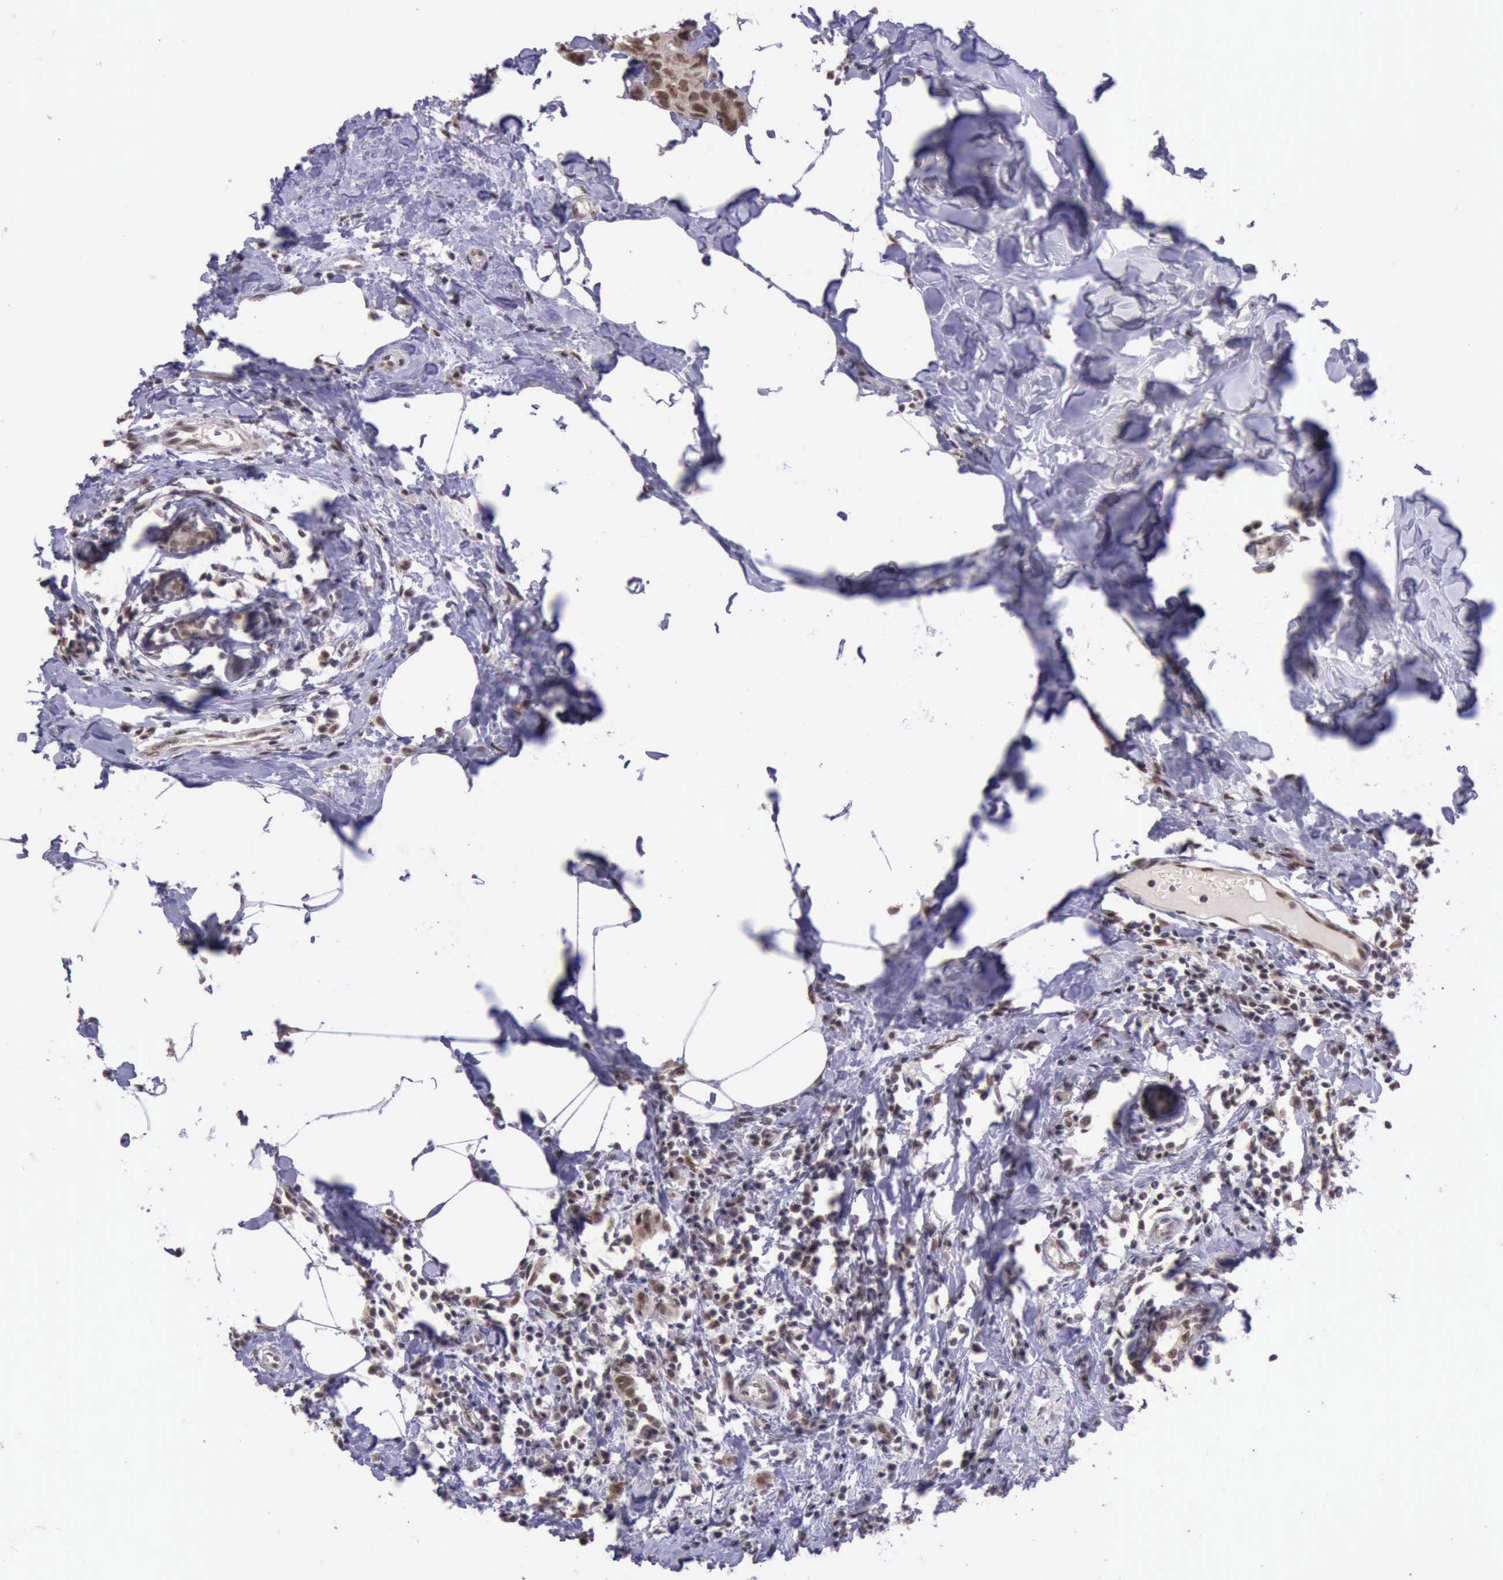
{"staining": {"intensity": "moderate", "quantity": ">75%", "location": "nuclear"}, "tissue": "breast cancer", "cell_type": "Tumor cells", "image_type": "cancer", "snomed": [{"axis": "morphology", "description": "Normal tissue, NOS"}, {"axis": "morphology", "description": "Duct carcinoma"}, {"axis": "topography", "description": "Breast"}], "caption": "Protein staining of breast cancer (infiltrating ductal carcinoma) tissue reveals moderate nuclear positivity in about >75% of tumor cells.", "gene": "PRPF39", "patient": {"sex": "female", "age": 50}}